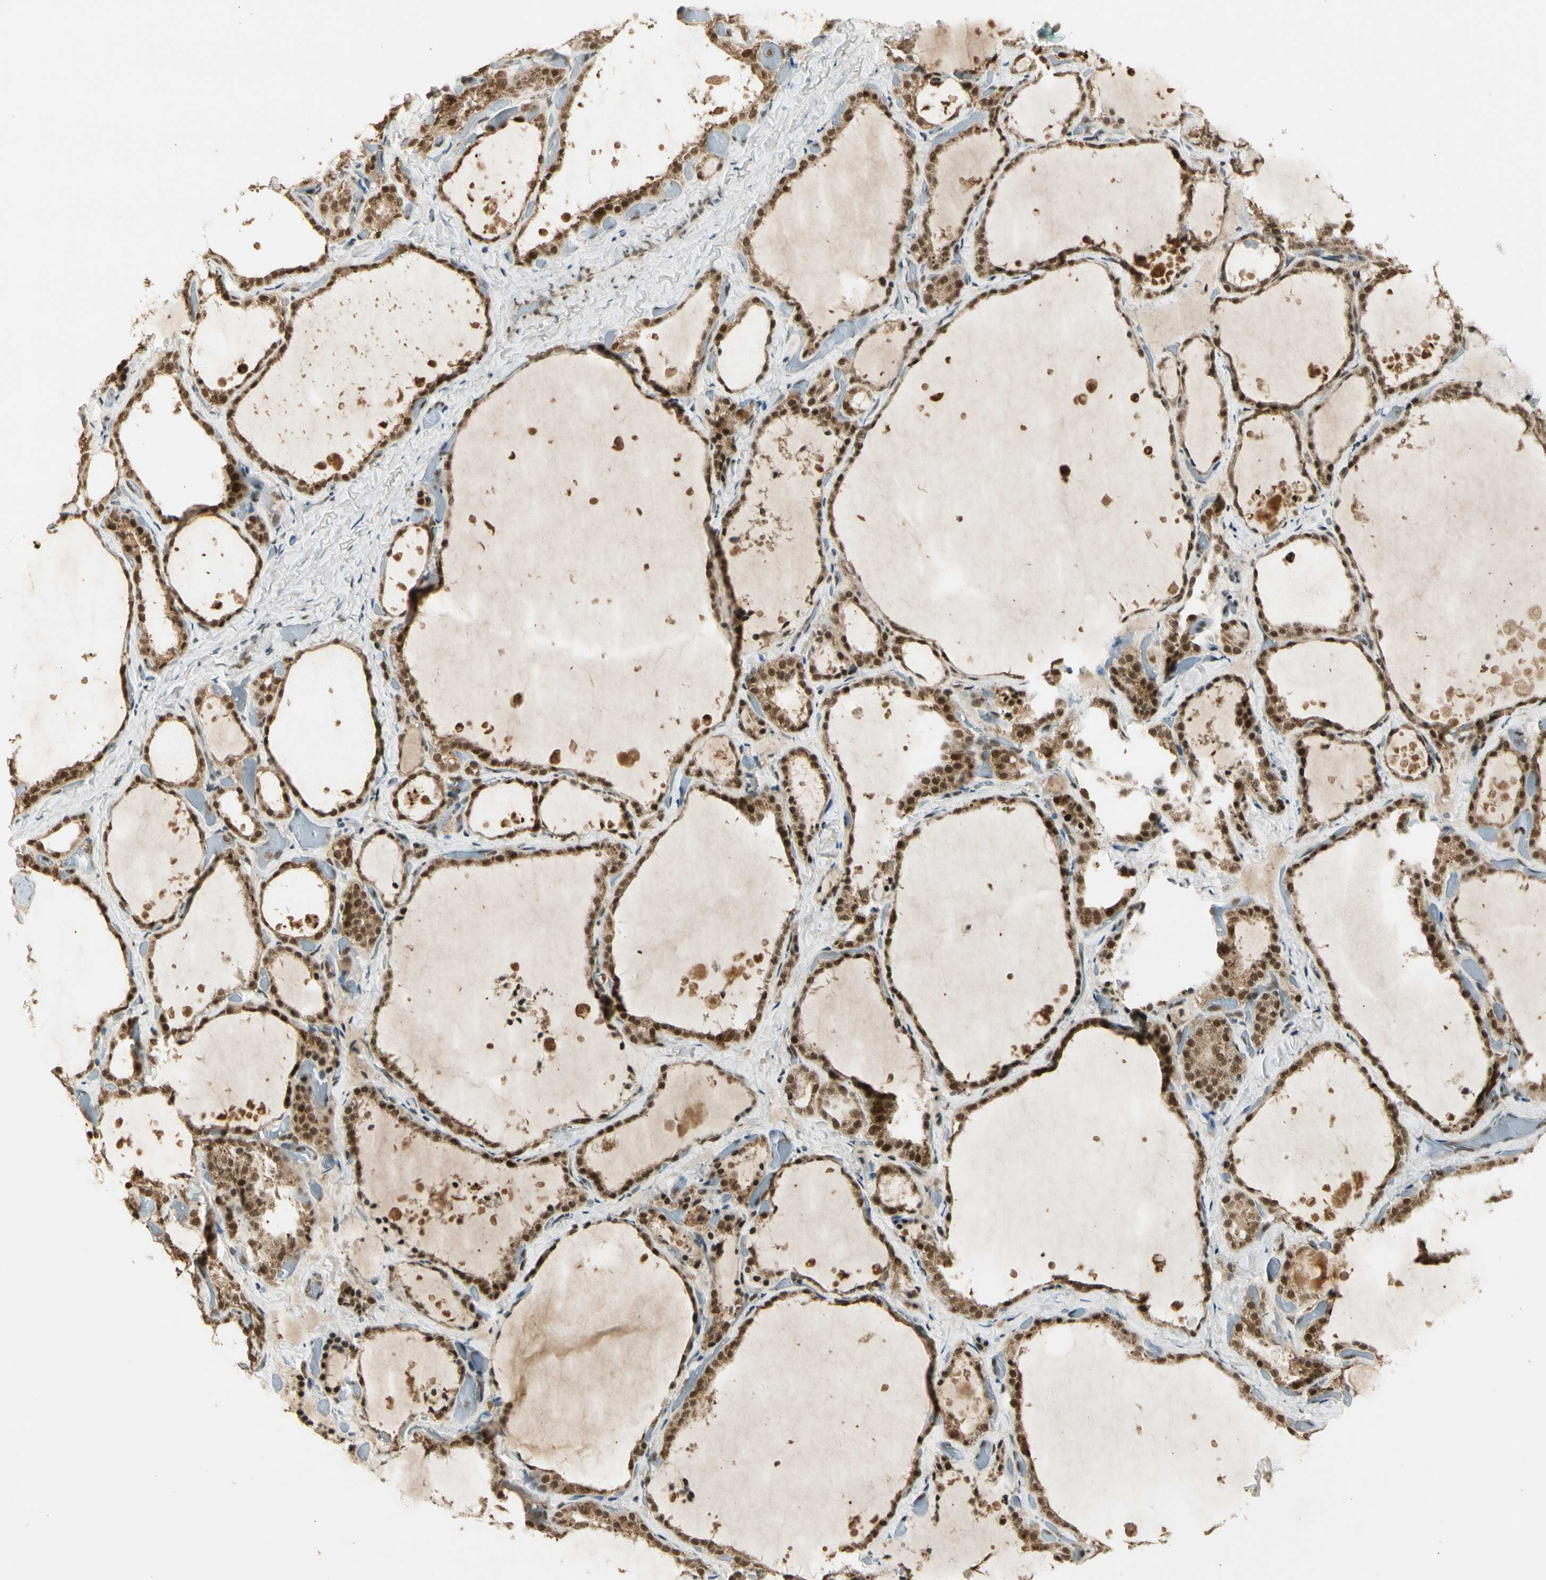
{"staining": {"intensity": "moderate", "quantity": ">75%", "location": "cytoplasmic/membranous,nuclear"}, "tissue": "thyroid gland", "cell_type": "Glandular cells", "image_type": "normal", "snomed": [{"axis": "morphology", "description": "Normal tissue, NOS"}, {"axis": "topography", "description": "Thyroid gland"}], "caption": "About >75% of glandular cells in benign thyroid gland display moderate cytoplasmic/membranous,nuclear protein positivity as visualized by brown immunohistochemical staining.", "gene": "ZNF135", "patient": {"sex": "female", "age": 44}}